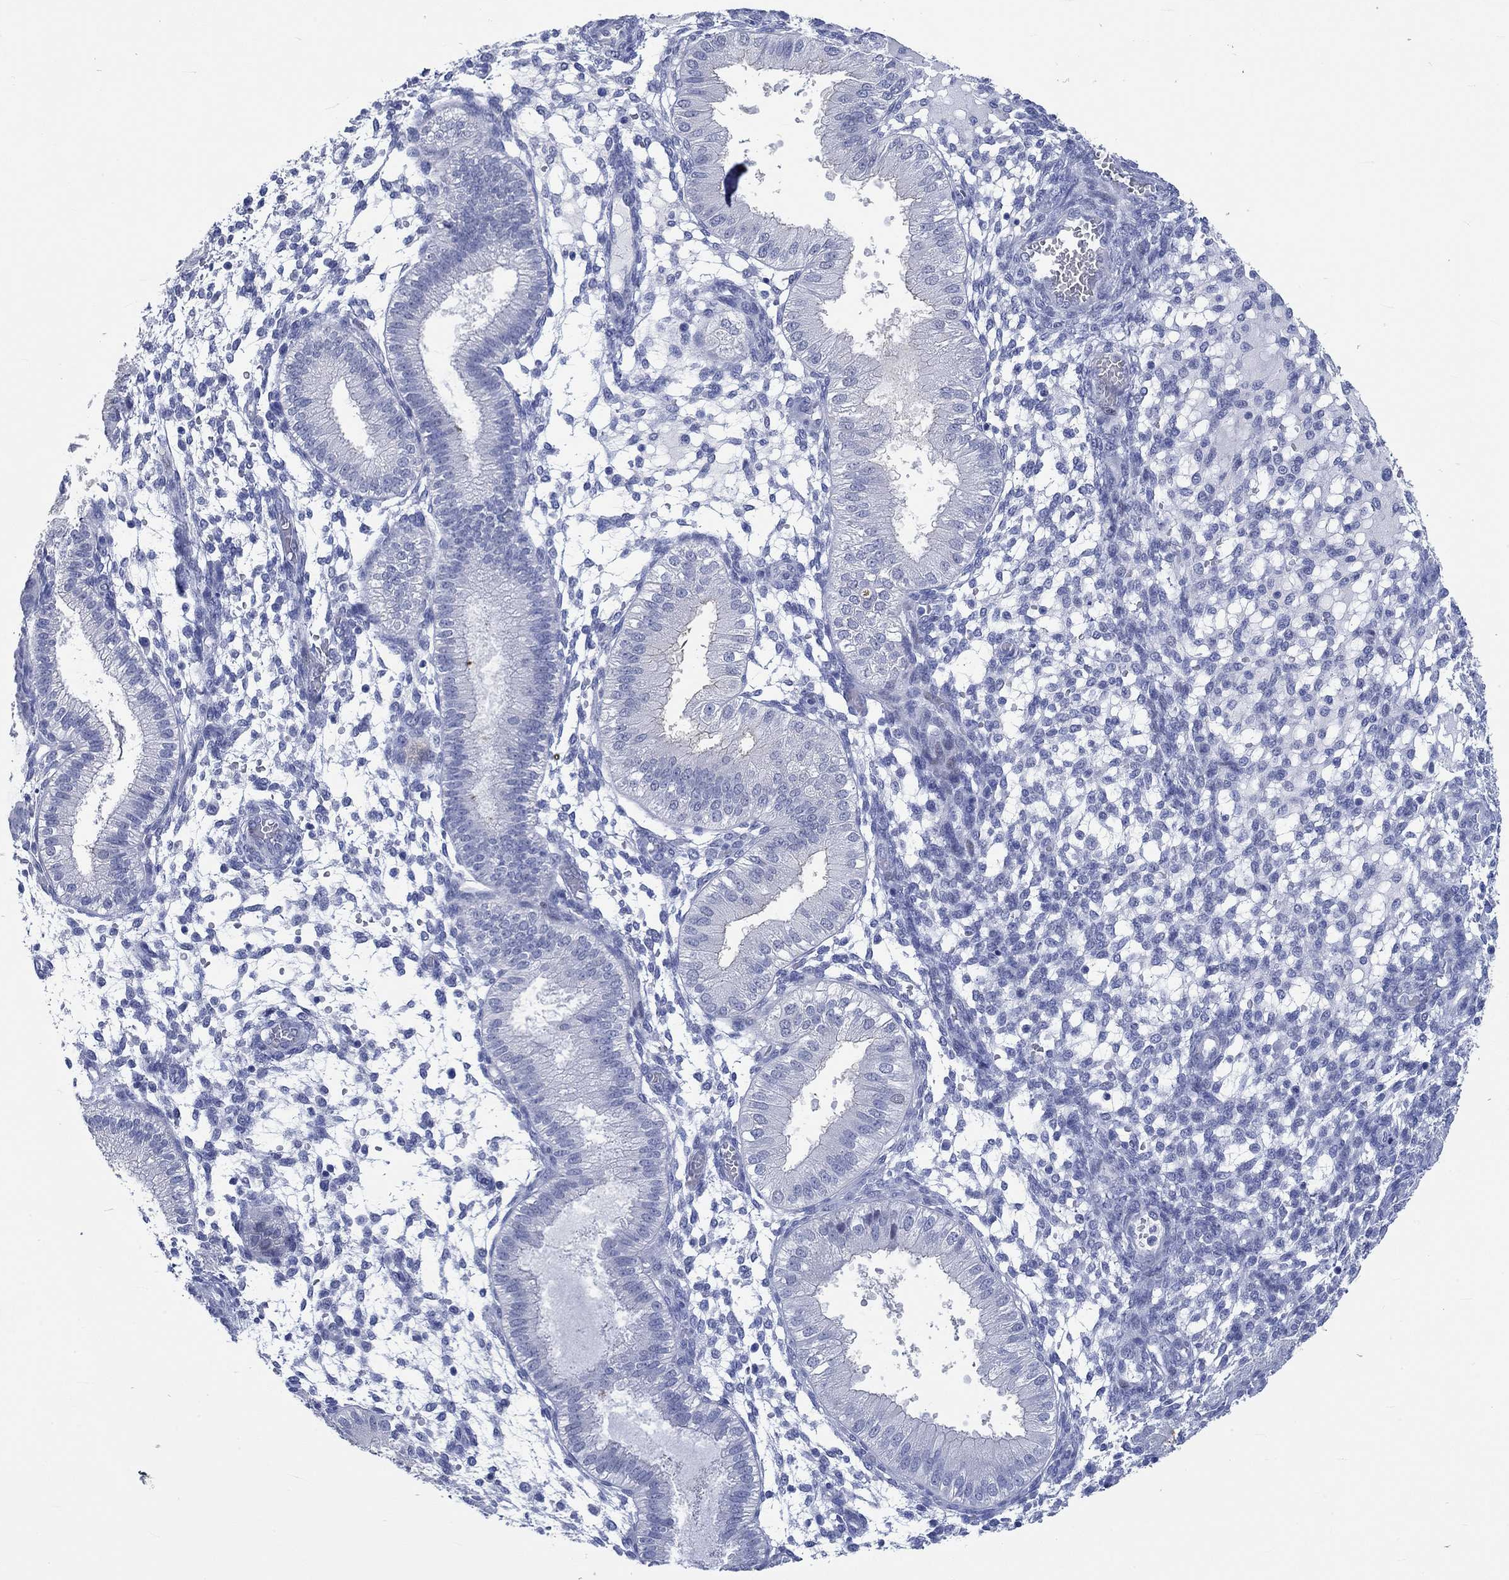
{"staining": {"intensity": "negative", "quantity": "none", "location": "none"}, "tissue": "endometrium", "cell_type": "Cells in endometrial stroma", "image_type": "normal", "snomed": [{"axis": "morphology", "description": "Normal tissue, NOS"}, {"axis": "topography", "description": "Endometrium"}], "caption": "Unremarkable endometrium was stained to show a protein in brown. There is no significant expression in cells in endometrial stroma. The staining was performed using DAB (3,3'-diaminobenzidine) to visualize the protein expression in brown, while the nuclei were stained in blue with hematoxylin (Magnification: 20x).", "gene": "C4orf47", "patient": {"sex": "female", "age": 43}}